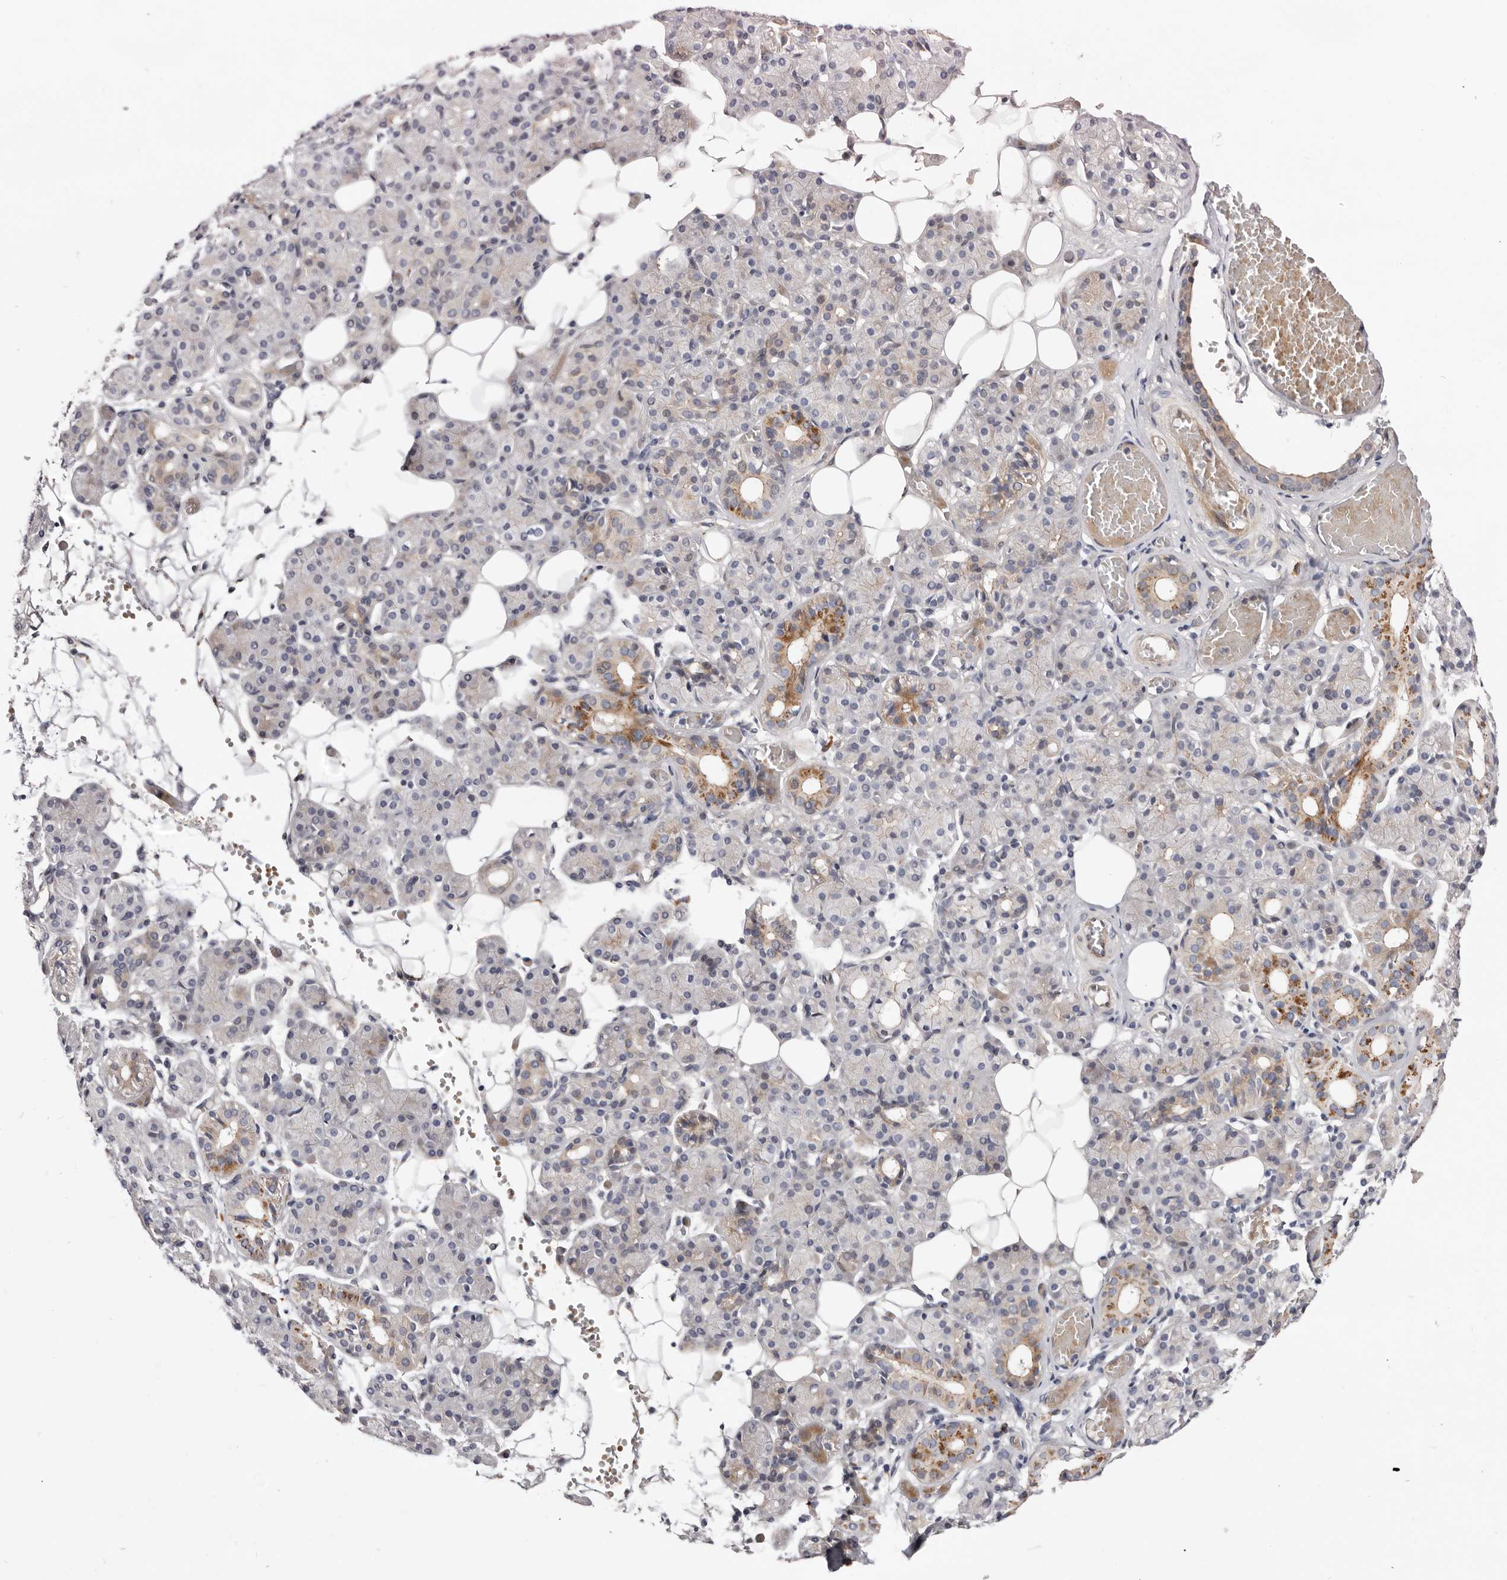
{"staining": {"intensity": "moderate", "quantity": "<25%", "location": "cytoplasmic/membranous"}, "tissue": "salivary gland", "cell_type": "Glandular cells", "image_type": "normal", "snomed": [{"axis": "morphology", "description": "Normal tissue, NOS"}, {"axis": "topography", "description": "Salivary gland"}], "caption": "An IHC photomicrograph of benign tissue is shown. Protein staining in brown labels moderate cytoplasmic/membranous positivity in salivary gland within glandular cells.", "gene": "USH1C", "patient": {"sex": "male", "age": 63}}